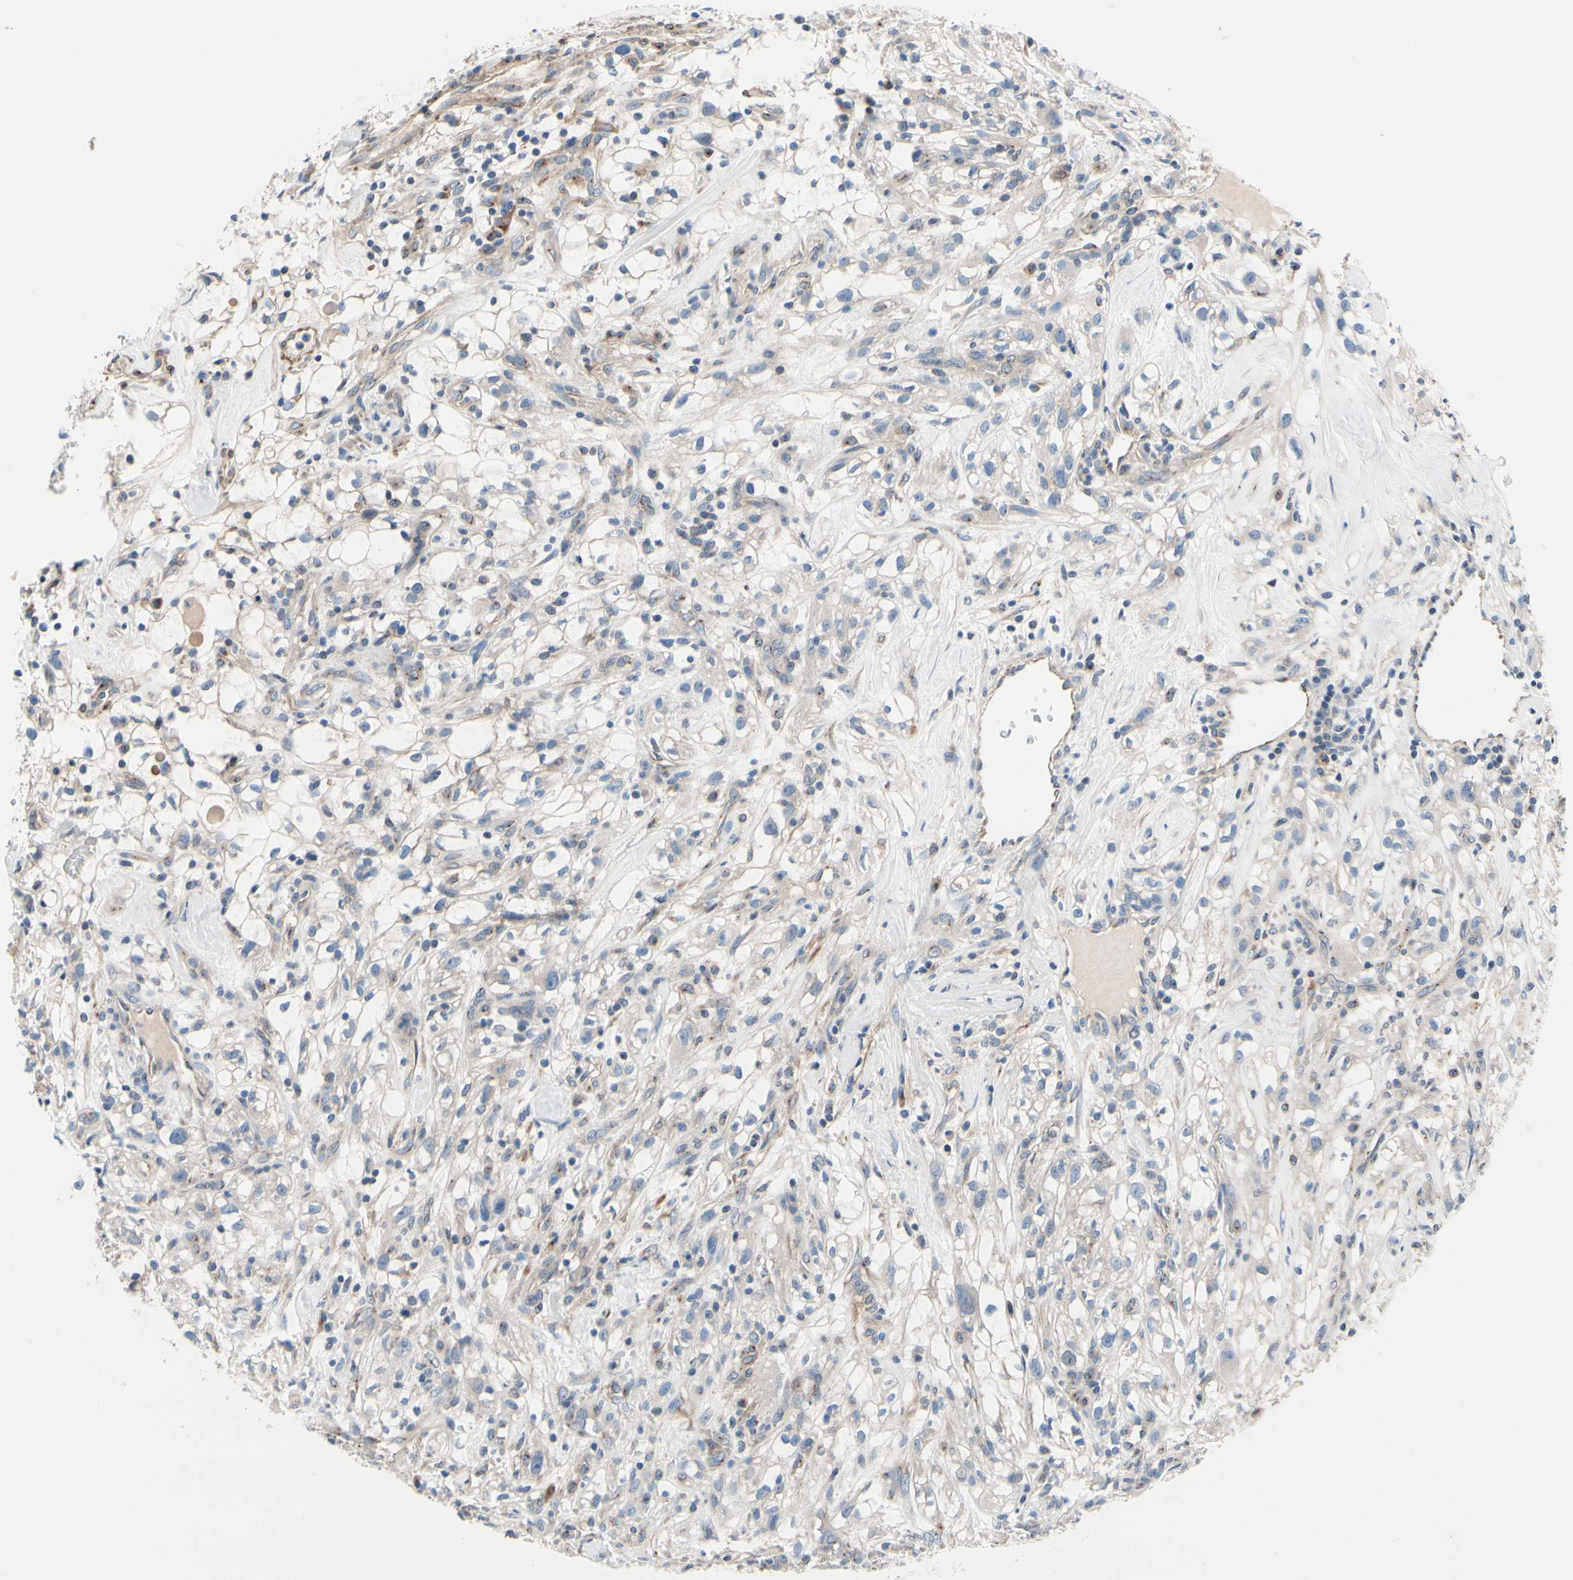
{"staining": {"intensity": "negative", "quantity": "none", "location": "none"}, "tissue": "renal cancer", "cell_type": "Tumor cells", "image_type": "cancer", "snomed": [{"axis": "morphology", "description": "Adenocarcinoma, NOS"}, {"axis": "topography", "description": "Kidney"}], "caption": "The image displays no staining of tumor cells in renal adenocarcinoma.", "gene": "PRKAR2B", "patient": {"sex": "female", "age": 60}}